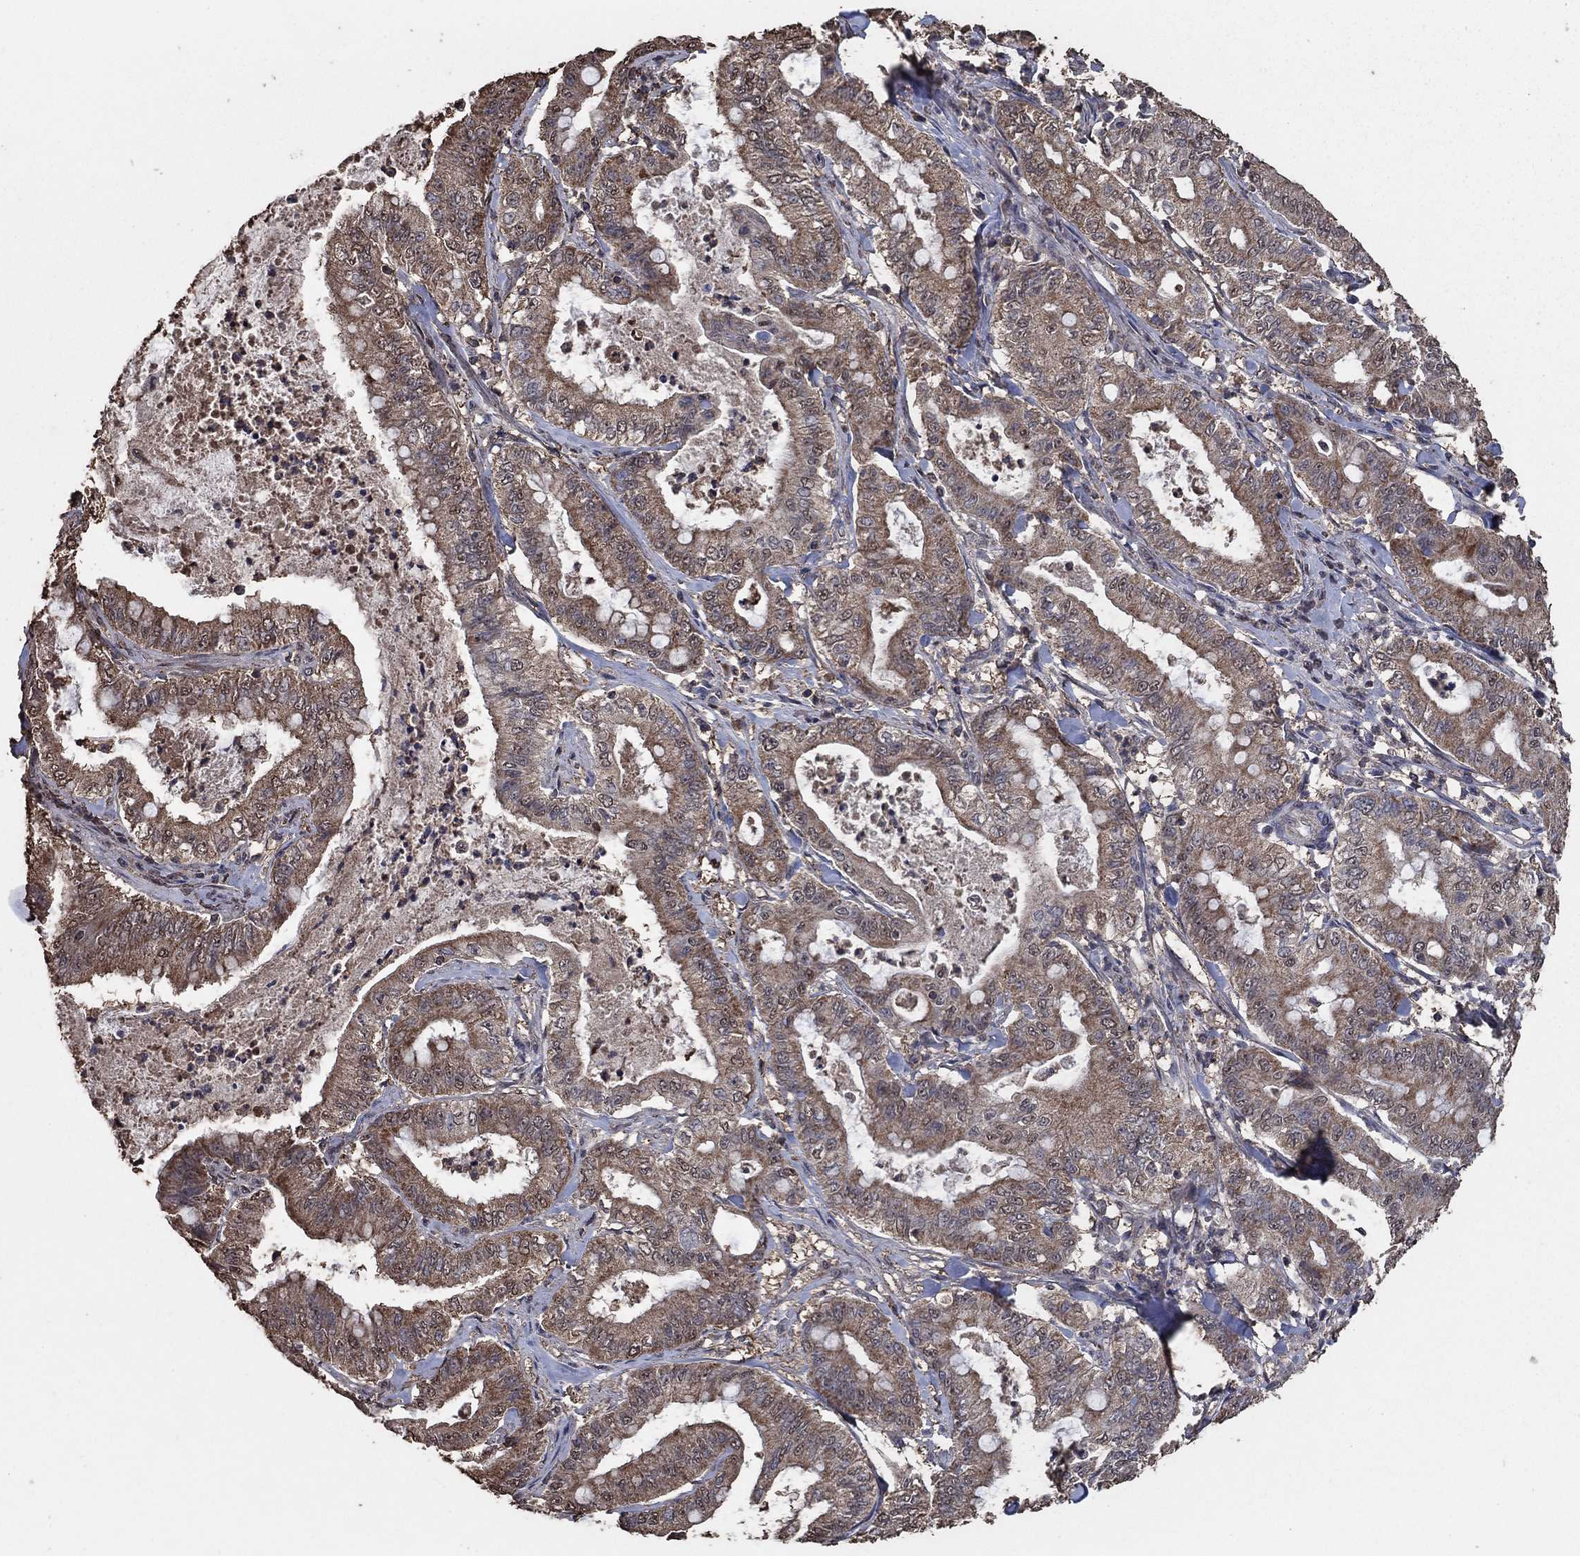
{"staining": {"intensity": "moderate", "quantity": "25%-75%", "location": "cytoplasmic/membranous"}, "tissue": "pancreatic cancer", "cell_type": "Tumor cells", "image_type": "cancer", "snomed": [{"axis": "morphology", "description": "Adenocarcinoma, NOS"}, {"axis": "topography", "description": "Pancreas"}], "caption": "Pancreatic adenocarcinoma stained for a protein (brown) exhibits moderate cytoplasmic/membranous positive positivity in about 25%-75% of tumor cells.", "gene": "MRPS24", "patient": {"sex": "male", "age": 71}}